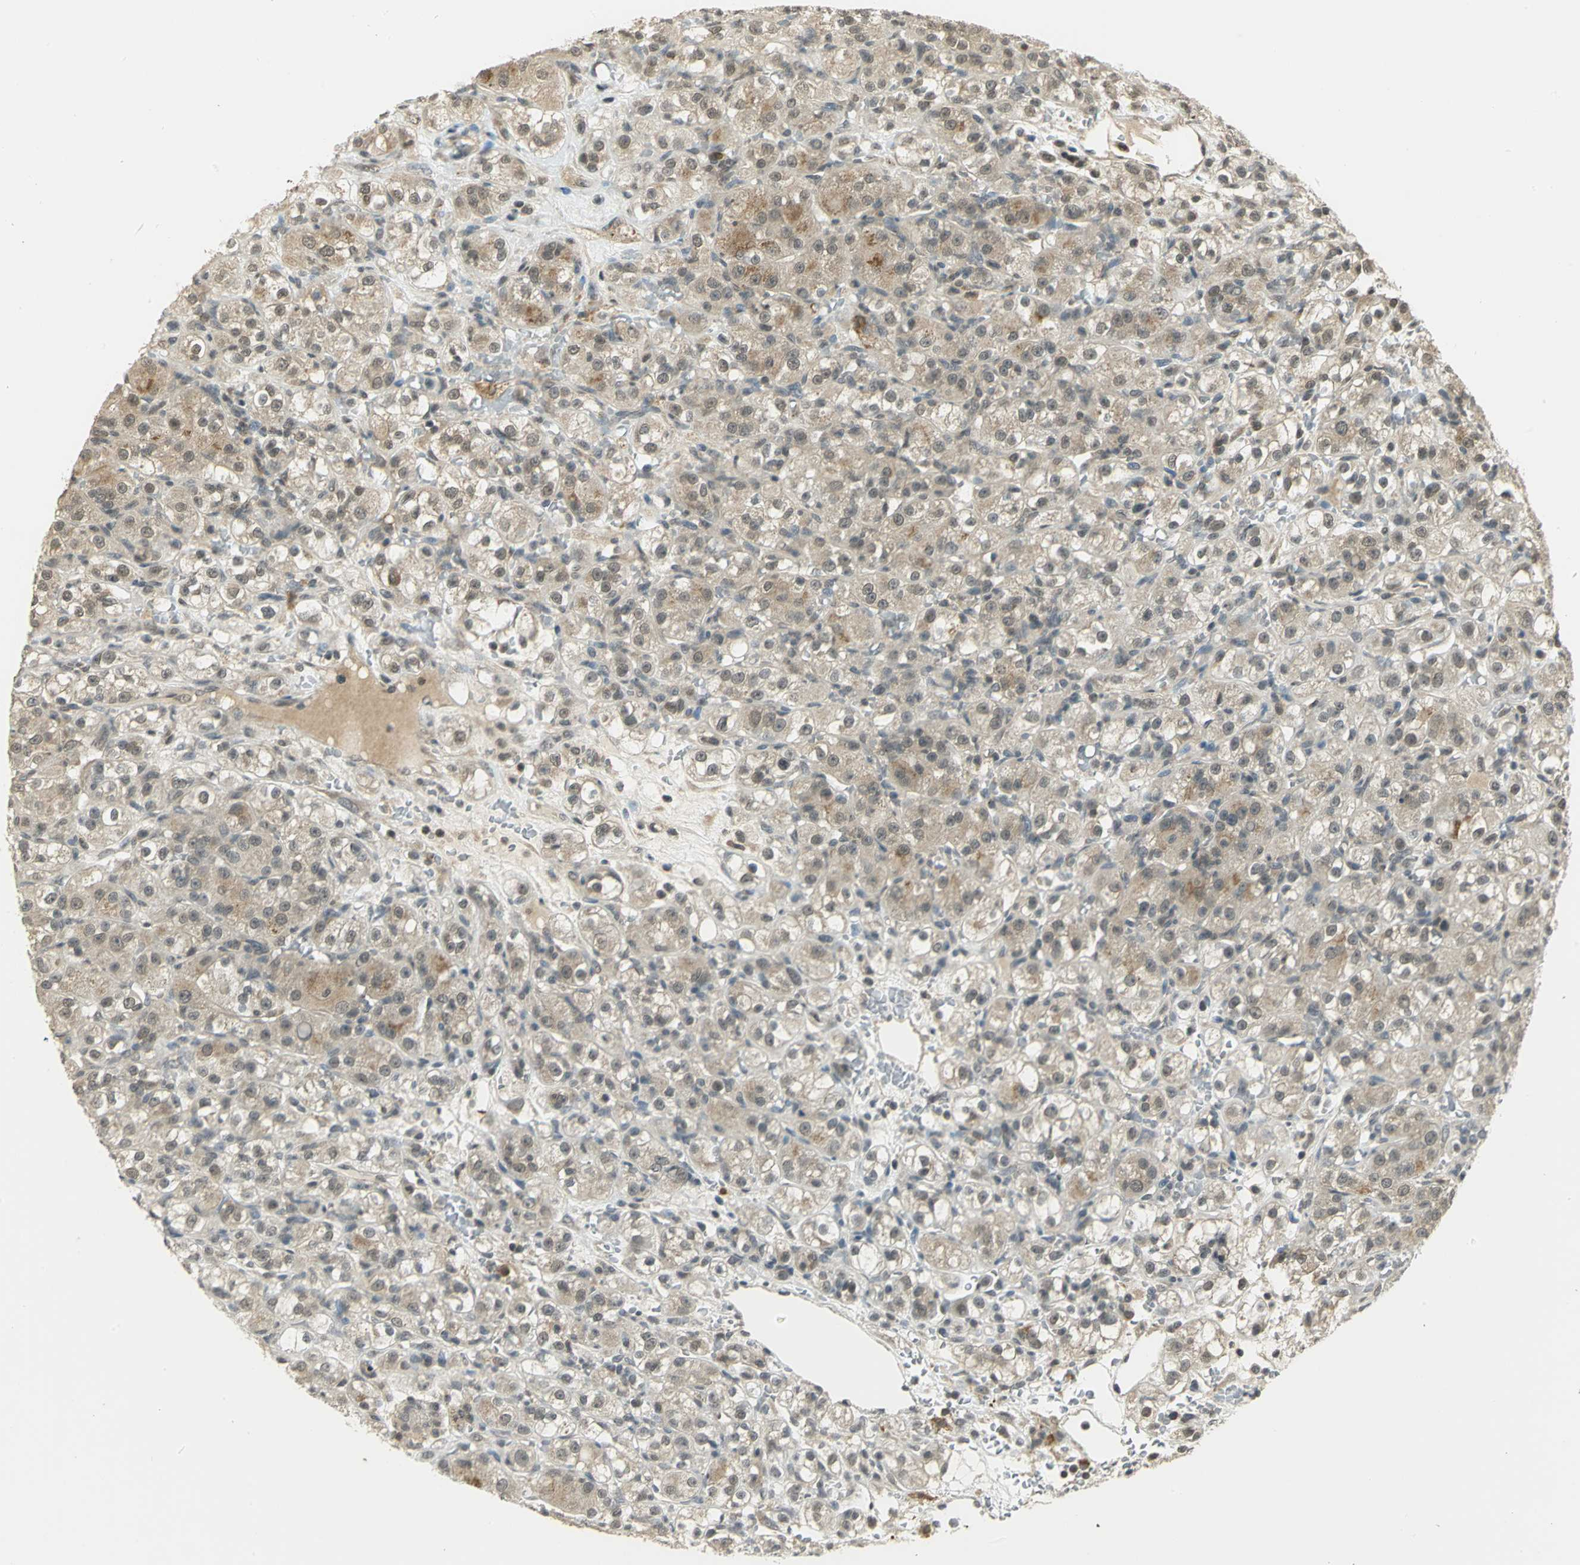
{"staining": {"intensity": "moderate", "quantity": ">75%", "location": "cytoplasmic/membranous"}, "tissue": "renal cancer", "cell_type": "Tumor cells", "image_type": "cancer", "snomed": [{"axis": "morphology", "description": "Normal tissue, NOS"}, {"axis": "morphology", "description": "Adenocarcinoma, NOS"}, {"axis": "topography", "description": "Kidney"}], "caption": "Protein staining displays moderate cytoplasmic/membranous staining in about >75% of tumor cells in renal cancer (adenocarcinoma).", "gene": "CDC34", "patient": {"sex": "male", "age": 61}}